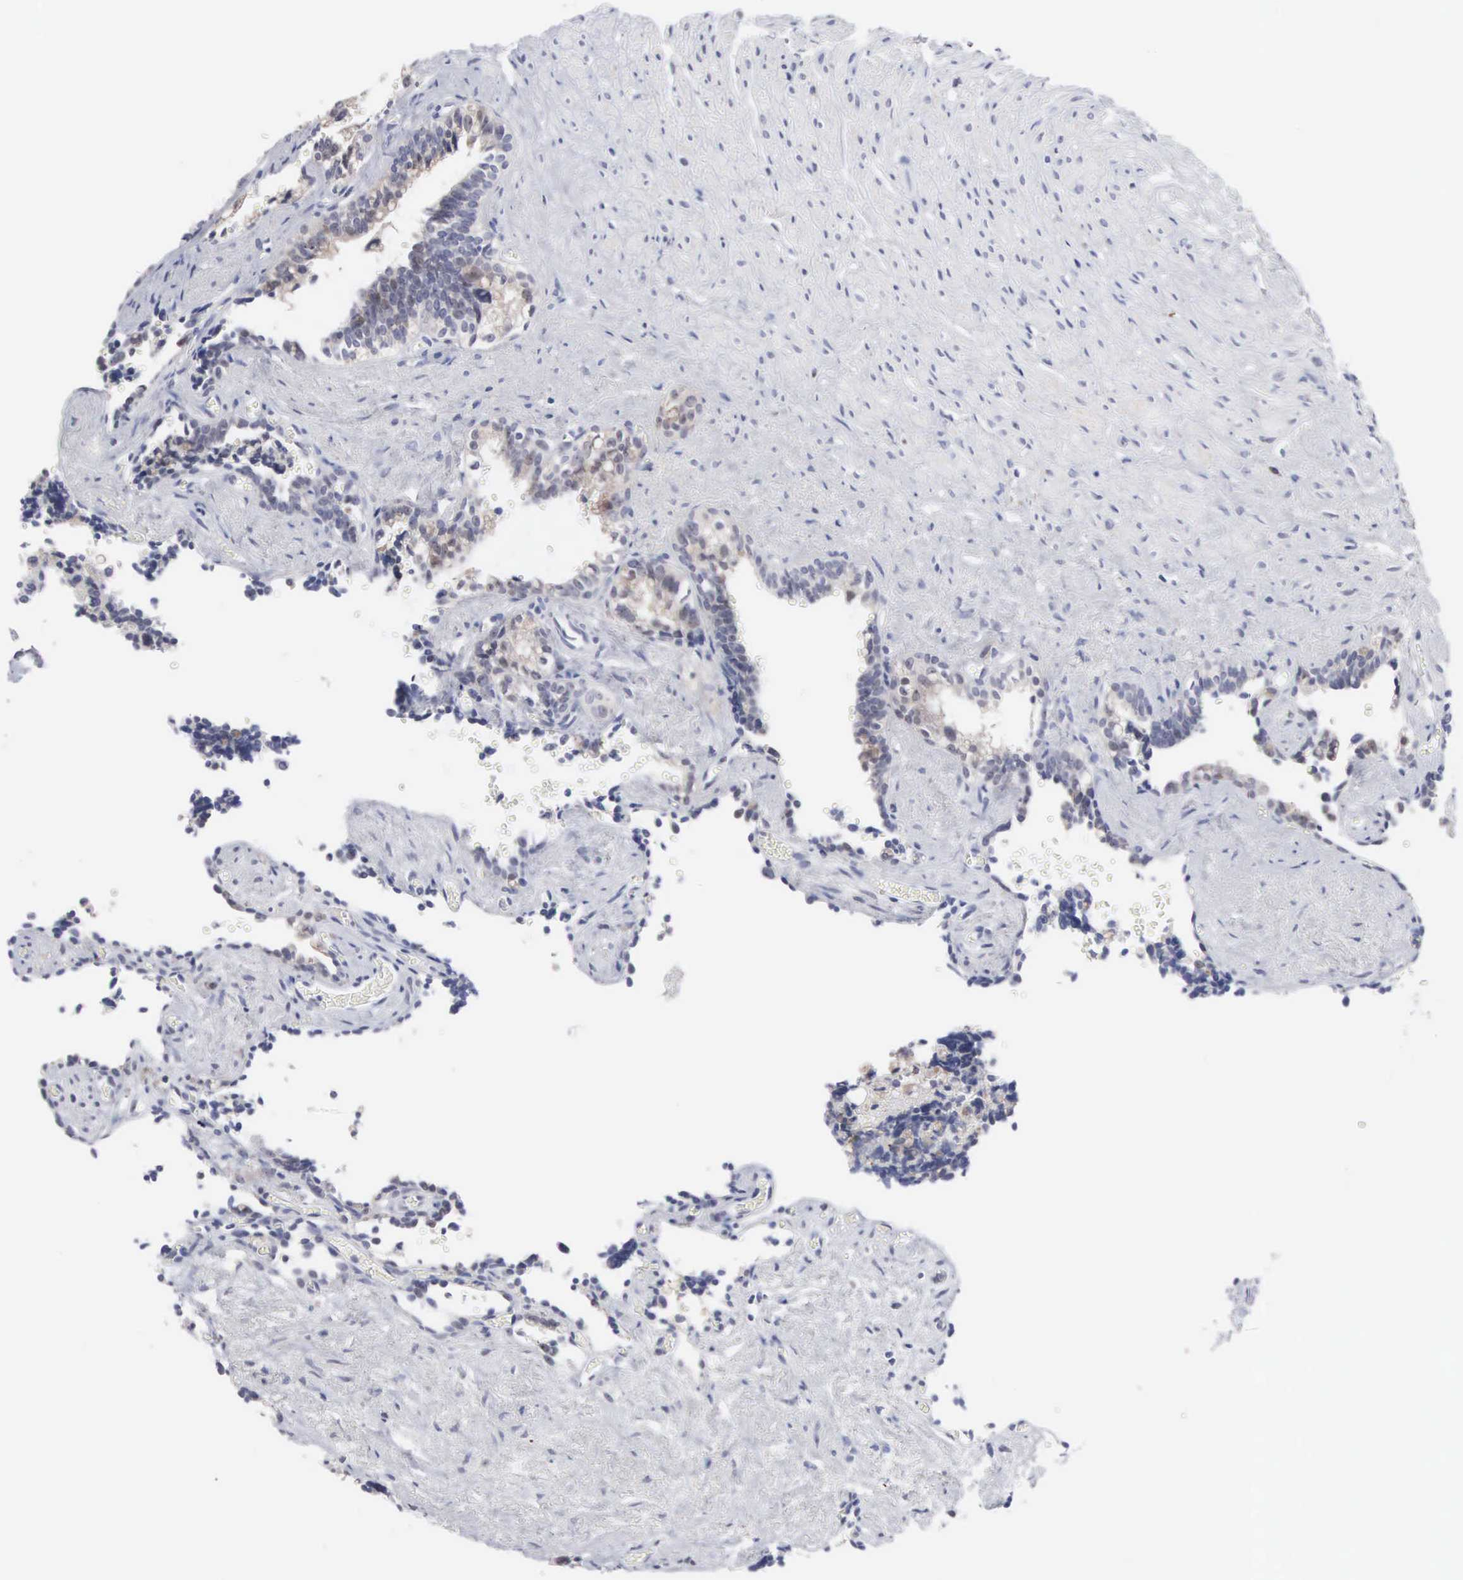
{"staining": {"intensity": "strong", "quantity": ">75%", "location": "cytoplasmic/membranous,nuclear"}, "tissue": "seminal vesicle", "cell_type": "Glandular cells", "image_type": "normal", "snomed": [{"axis": "morphology", "description": "Normal tissue, NOS"}, {"axis": "topography", "description": "Seminal veicle"}], "caption": "This is a histology image of immunohistochemistry (IHC) staining of unremarkable seminal vesicle, which shows strong expression in the cytoplasmic/membranous,nuclear of glandular cells.", "gene": "ACOT4", "patient": {"sex": "male", "age": 60}}